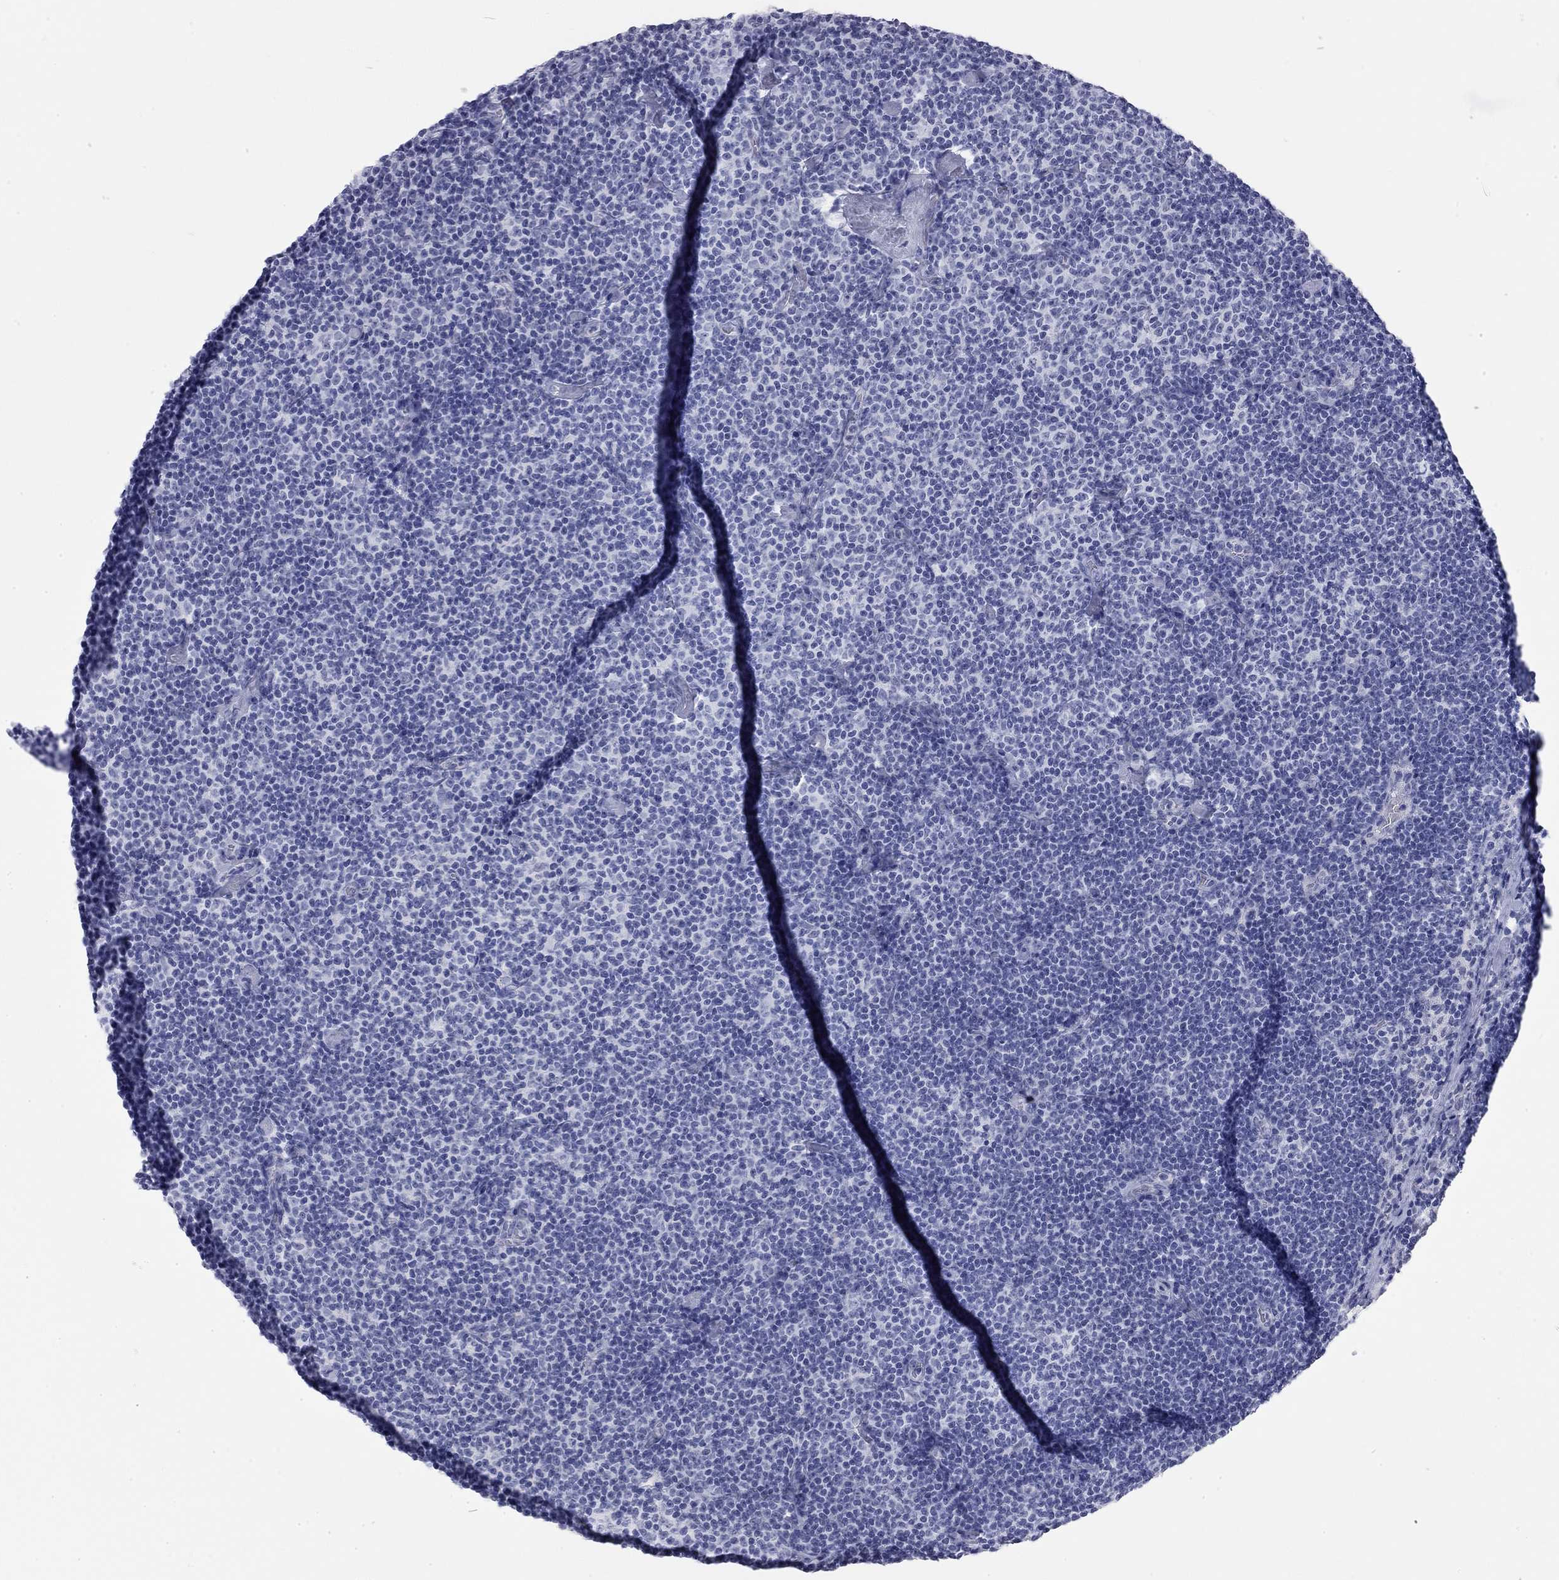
{"staining": {"intensity": "negative", "quantity": "none", "location": "none"}, "tissue": "lymphoma", "cell_type": "Tumor cells", "image_type": "cancer", "snomed": [{"axis": "morphology", "description": "Malignant lymphoma, non-Hodgkin's type, Low grade"}, {"axis": "topography", "description": "Lymph node"}], "caption": "The histopathology image shows no staining of tumor cells in lymphoma.", "gene": "AK8", "patient": {"sex": "male", "age": 81}}